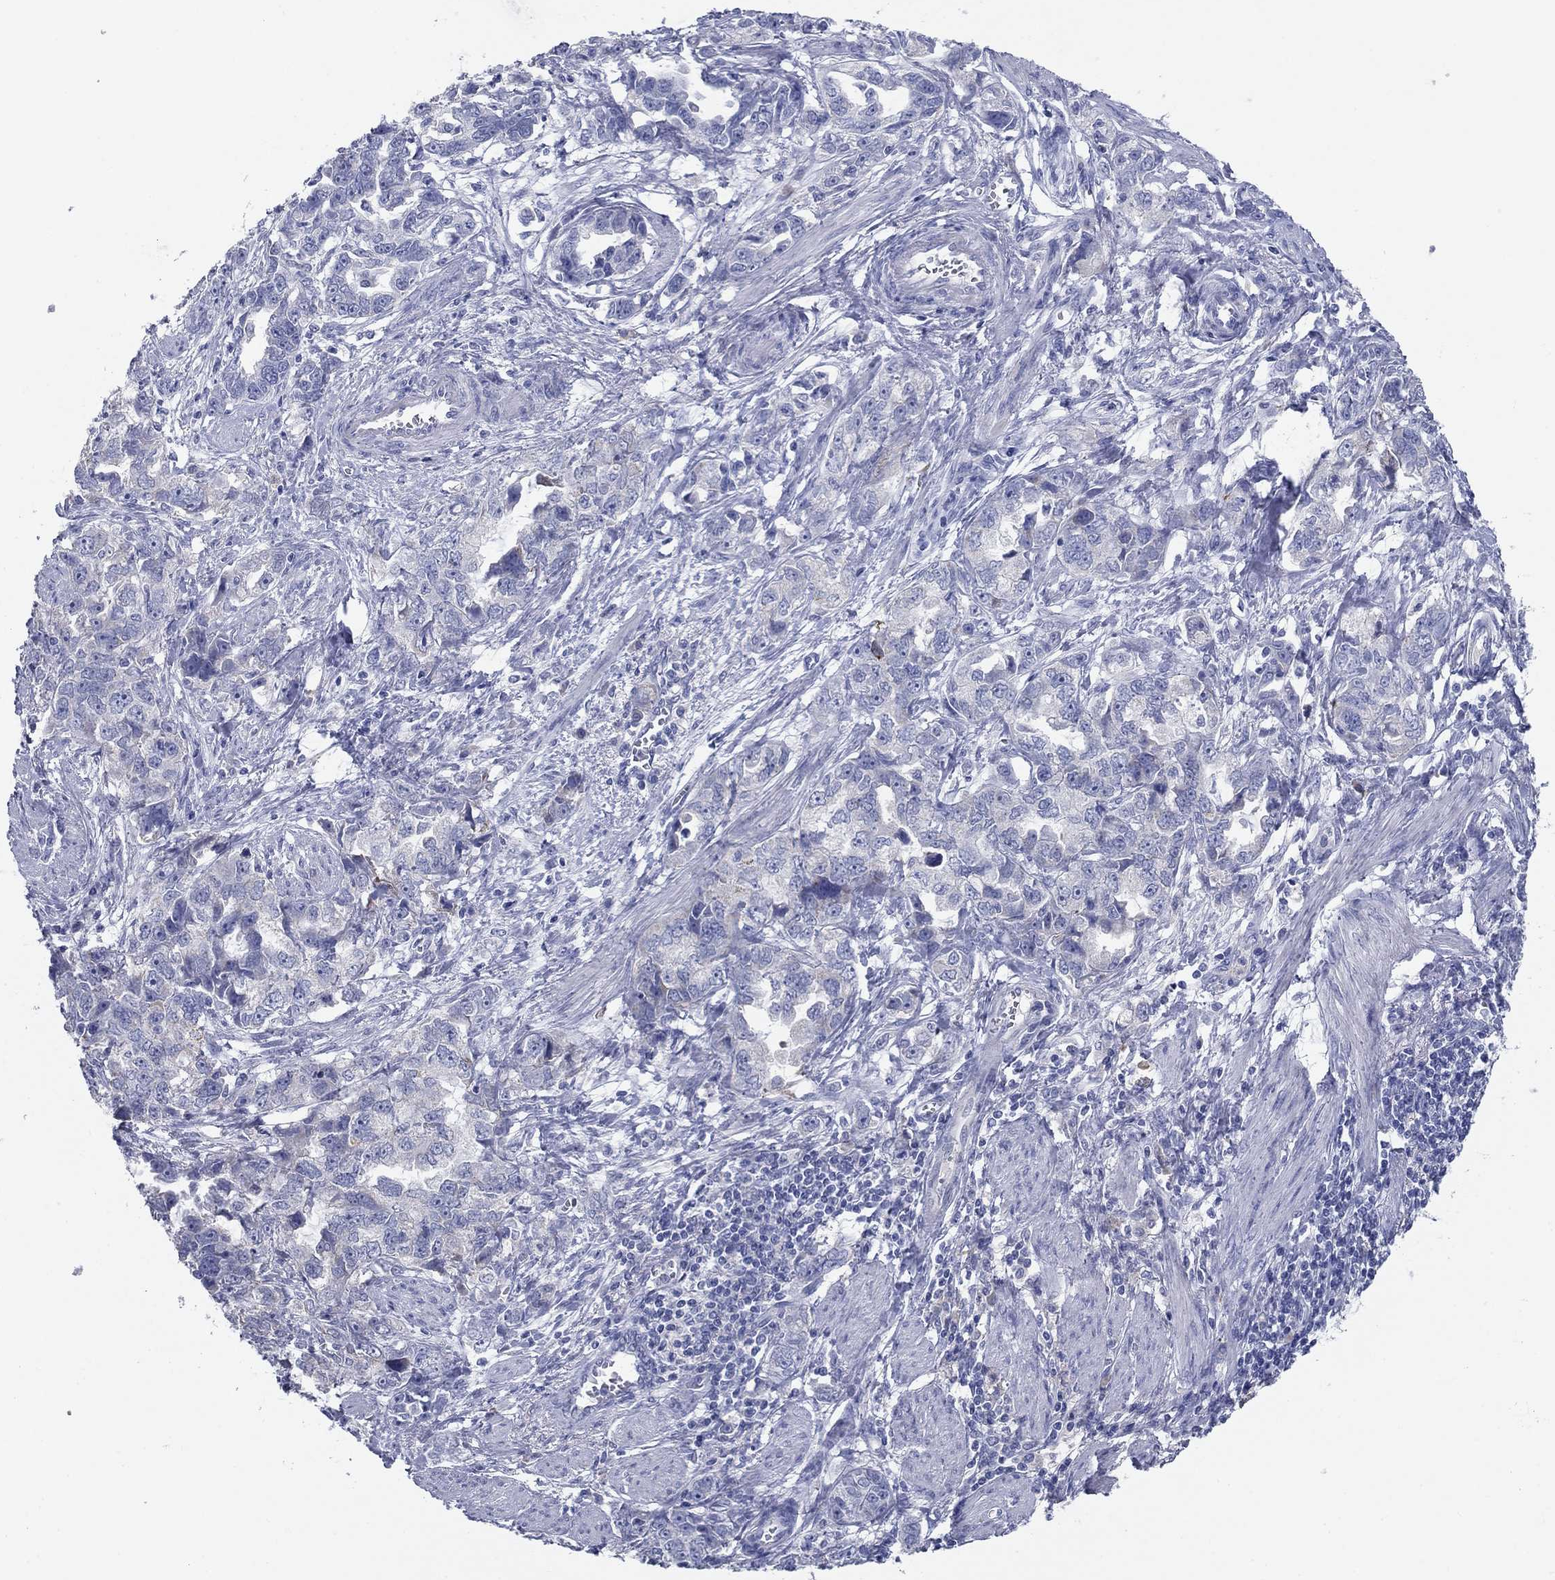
{"staining": {"intensity": "negative", "quantity": "none", "location": "none"}, "tissue": "ovarian cancer", "cell_type": "Tumor cells", "image_type": "cancer", "snomed": [{"axis": "morphology", "description": "Cystadenocarcinoma, serous, NOS"}, {"axis": "topography", "description": "Ovary"}], "caption": "This is an immunohistochemistry photomicrograph of ovarian cancer. There is no staining in tumor cells.", "gene": "GRK7", "patient": {"sex": "female", "age": 51}}